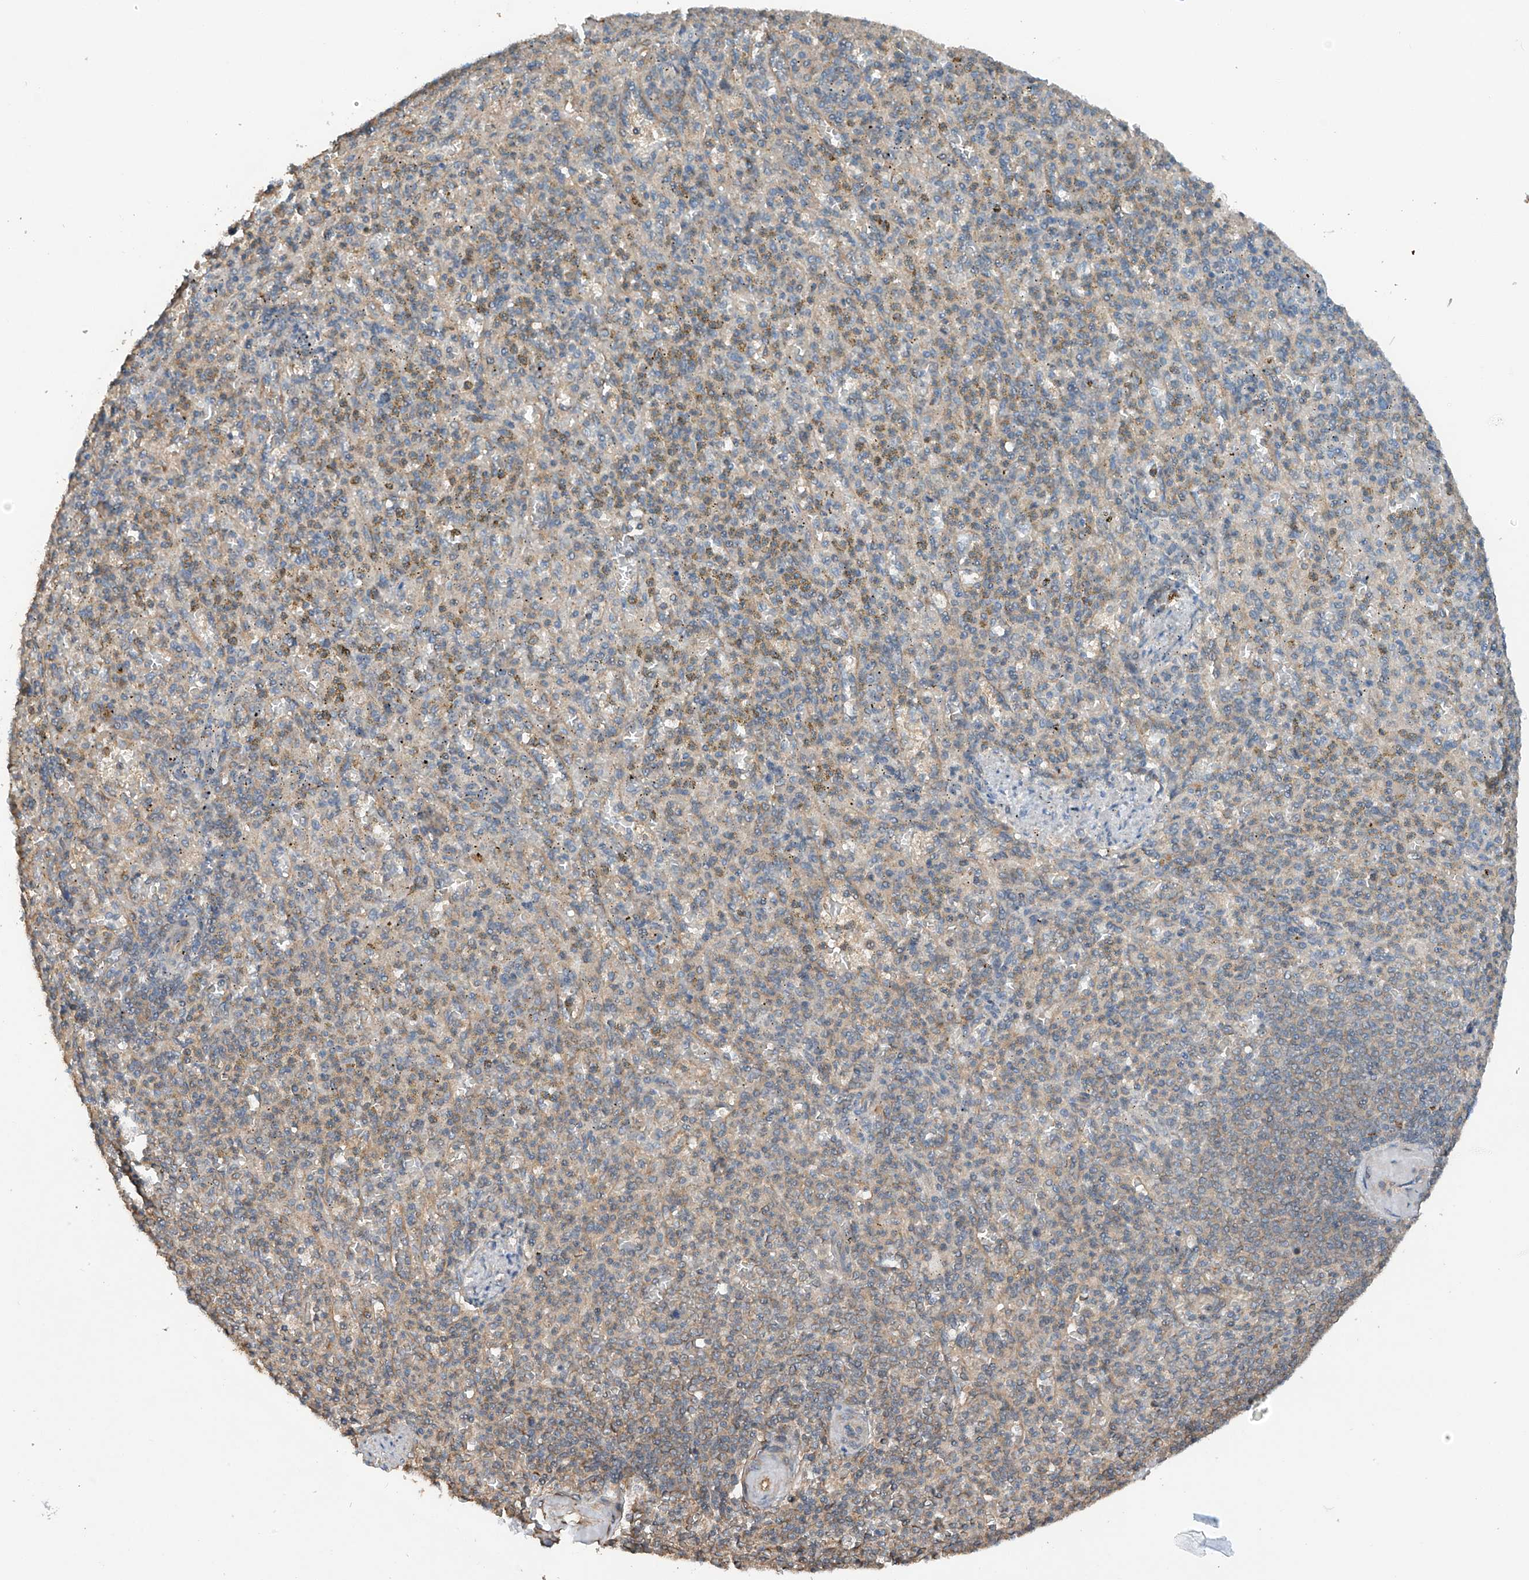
{"staining": {"intensity": "weak", "quantity": "<25%", "location": "cytoplasmic/membranous"}, "tissue": "spleen", "cell_type": "Cells in red pulp", "image_type": "normal", "snomed": [{"axis": "morphology", "description": "Normal tissue, NOS"}, {"axis": "topography", "description": "Spleen"}], "caption": "Cells in red pulp are negative for protein expression in benign human spleen.", "gene": "RPAIN", "patient": {"sex": "female", "age": 74}}